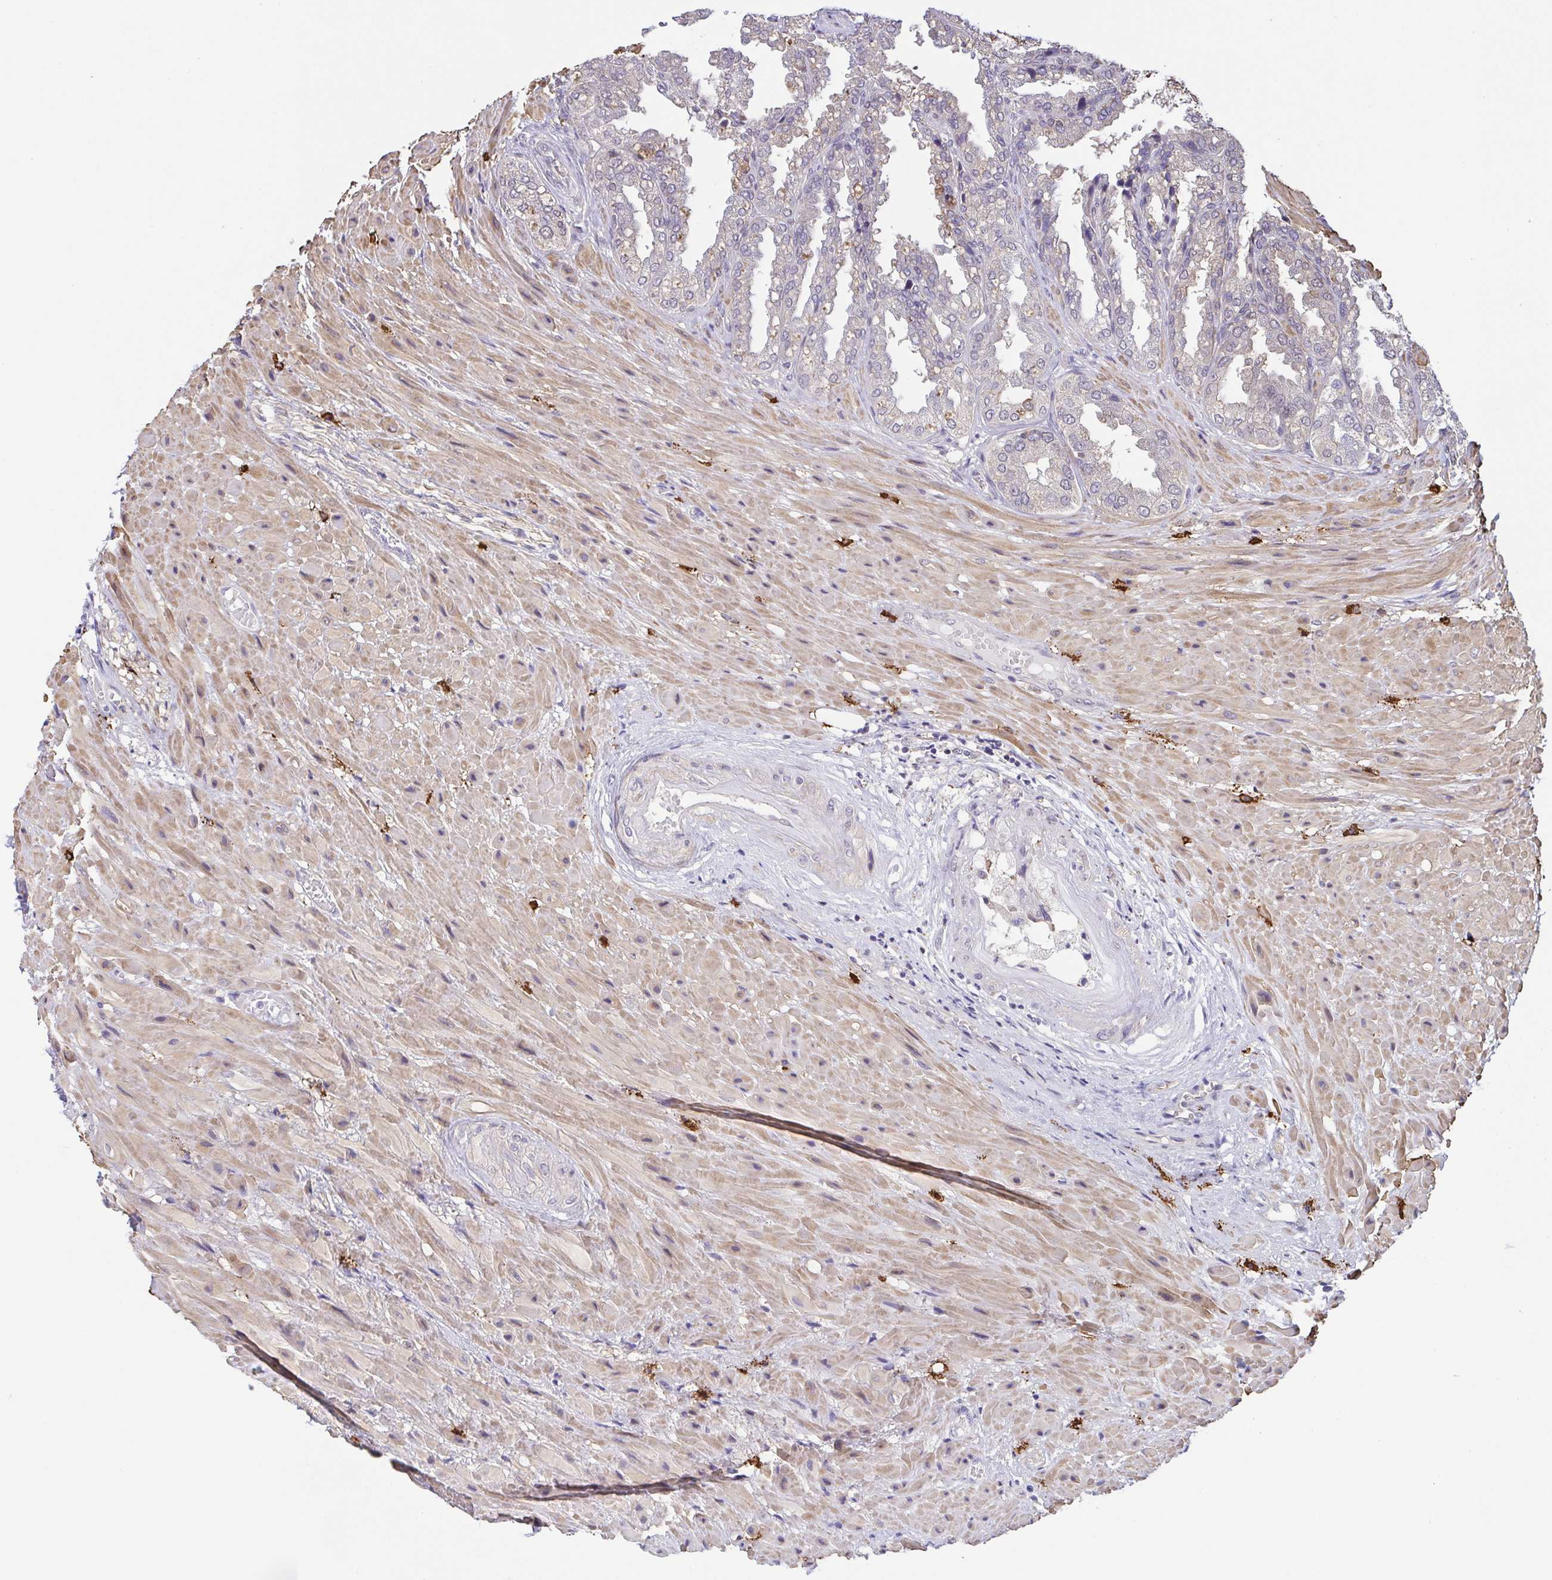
{"staining": {"intensity": "negative", "quantity": "none", "location": "none"}, "tissue": "seminal vesicle", "cell_type": "Glandular cells", "image_type": "normal", "snomed": [{"axis": "morphology", "description": "Normal tissue, NOS"}, {"axis": "topography", "description": "Seminal veicle"}], "caption": "Photomicrograph shows no significant protein expression in glandular cells of benign seminal vesicle. (Immunohistochemistry, brightfield microscopy, high magnification).", "gene": "PREPL", "patient": {"sex": "male", "age": 55}}